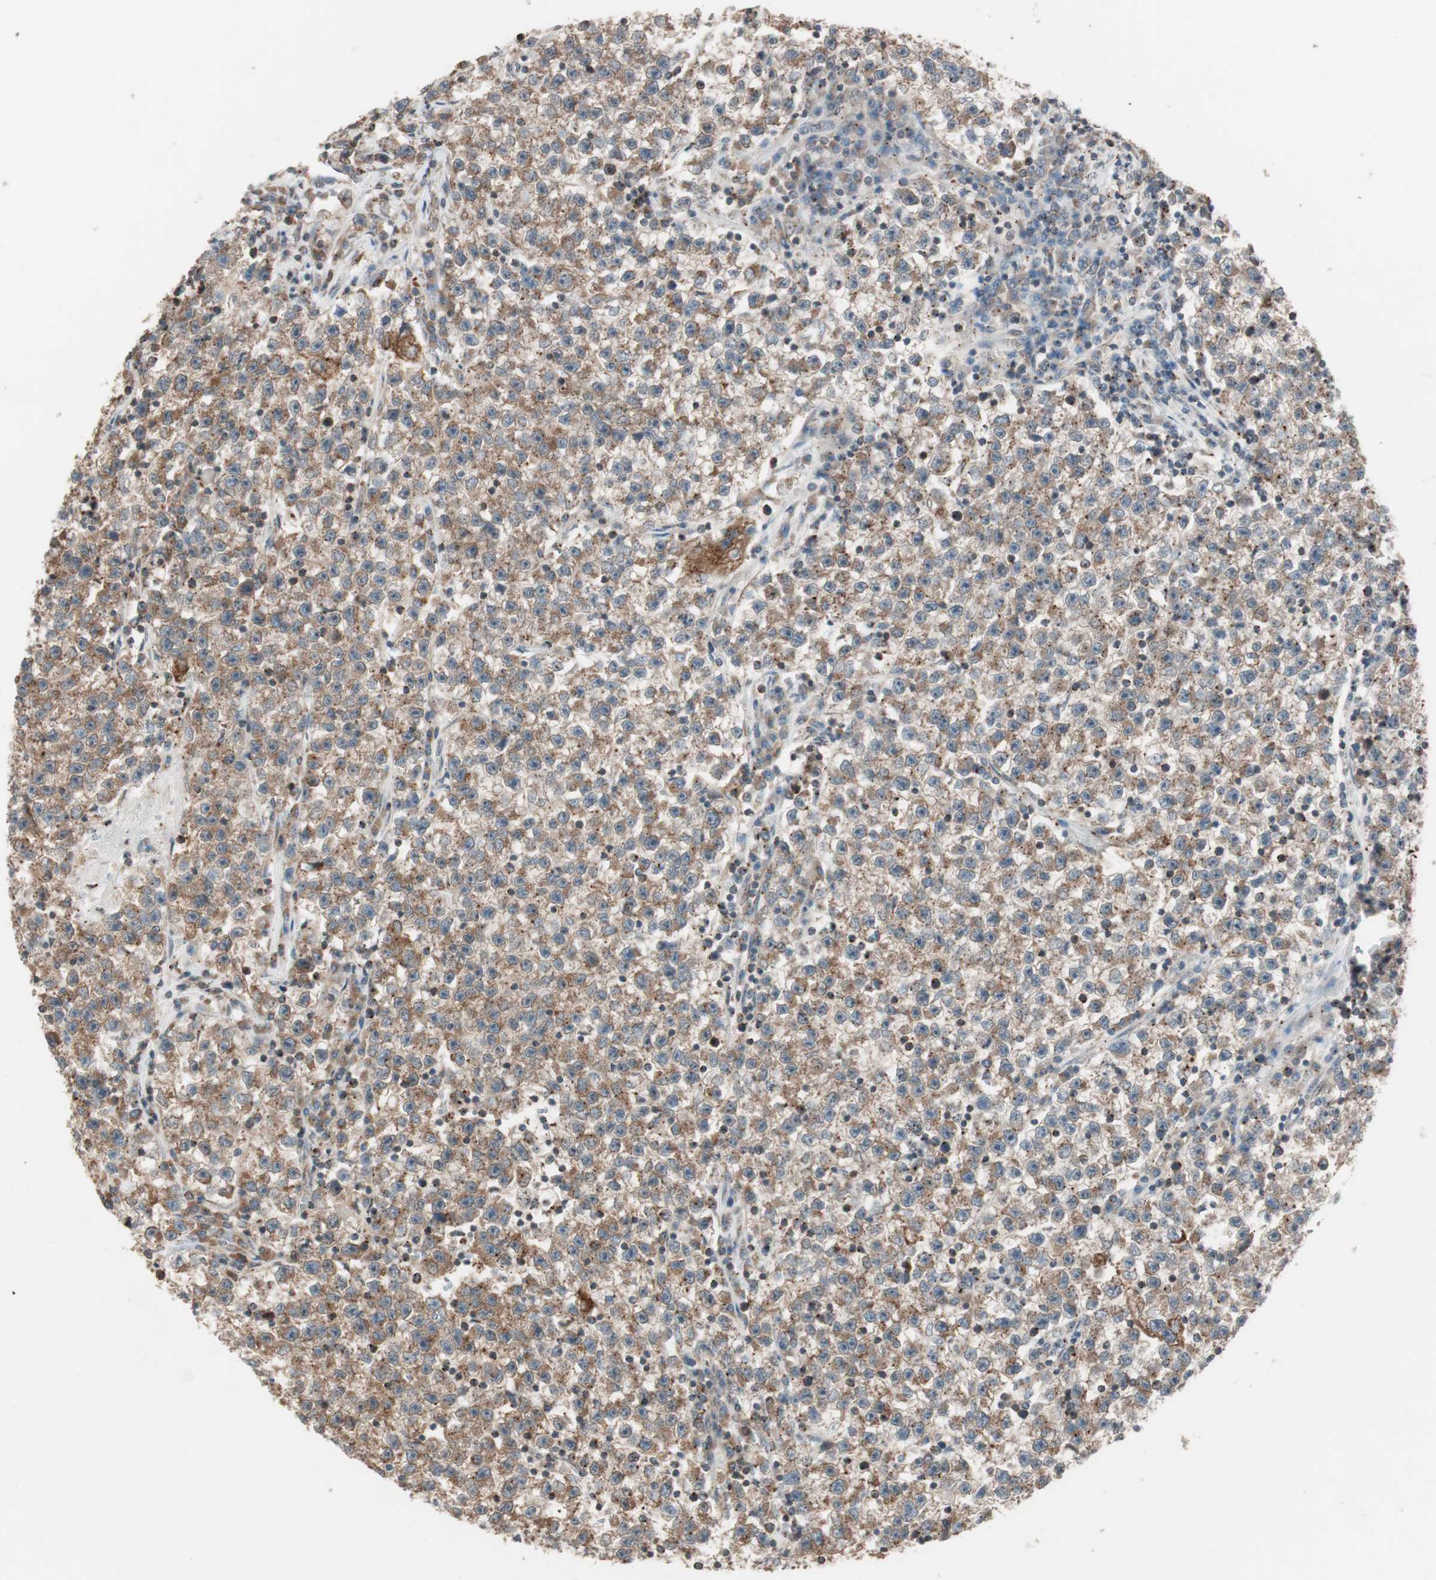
{"staining": {"intensity": "moderate", "quantity": ">75%", "location": "cytoplasmic/membranous"}, "tissue": "testis cancer", "cell_type": "Tumor cells", "image_type": "cancer", "snomed": [{"axis": "morphology", "description": "Seminoma, NOS"}, {"axis": "topography", "description": "Testis"}], "caption": "Protein staining of testis cancer (seminoma) tissue shows moderate cytoplasmic/membranous expression in about >75% of tumor cells.", "gene": "FBXO5", "patient": {"sex": "male", "age": 22}}